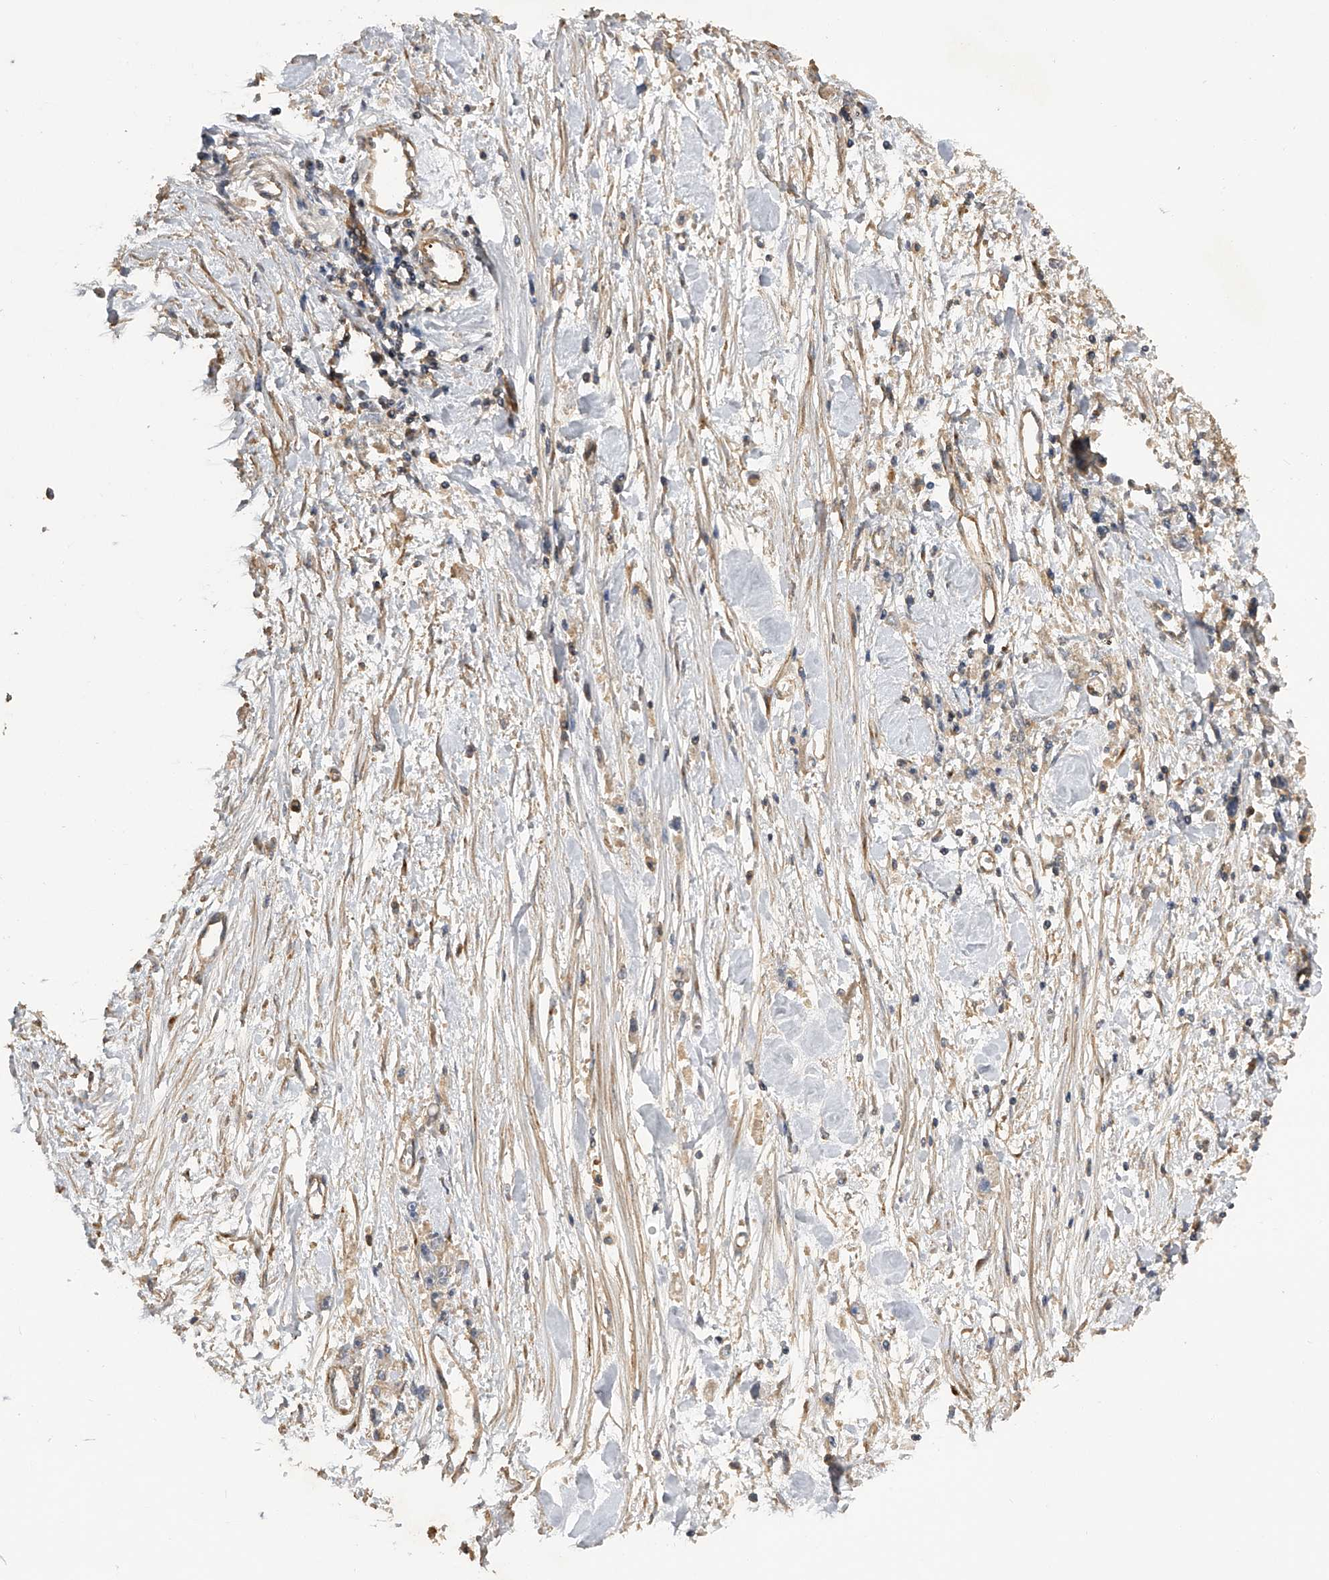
{"staining": {"intensity": "weak", "quantity": "<25%", "location": "cytoplasmic/membranous"}, "tissue": "stomach cancer", "cell_type": "Tumor cells", "image_type": "cancer", "snomed": [{"axis": "morphology", "description": "Adenocarcinoma, NOS"}, {"axis": "topography", "description": "Stomach"}], "caption": "Adenocarcinoma (stomach) was stained to show a protein in brown. There is no significant staining in tumor cells.", "gene": "PTPRA", "patient": {"sex": "female", "age": 59}}